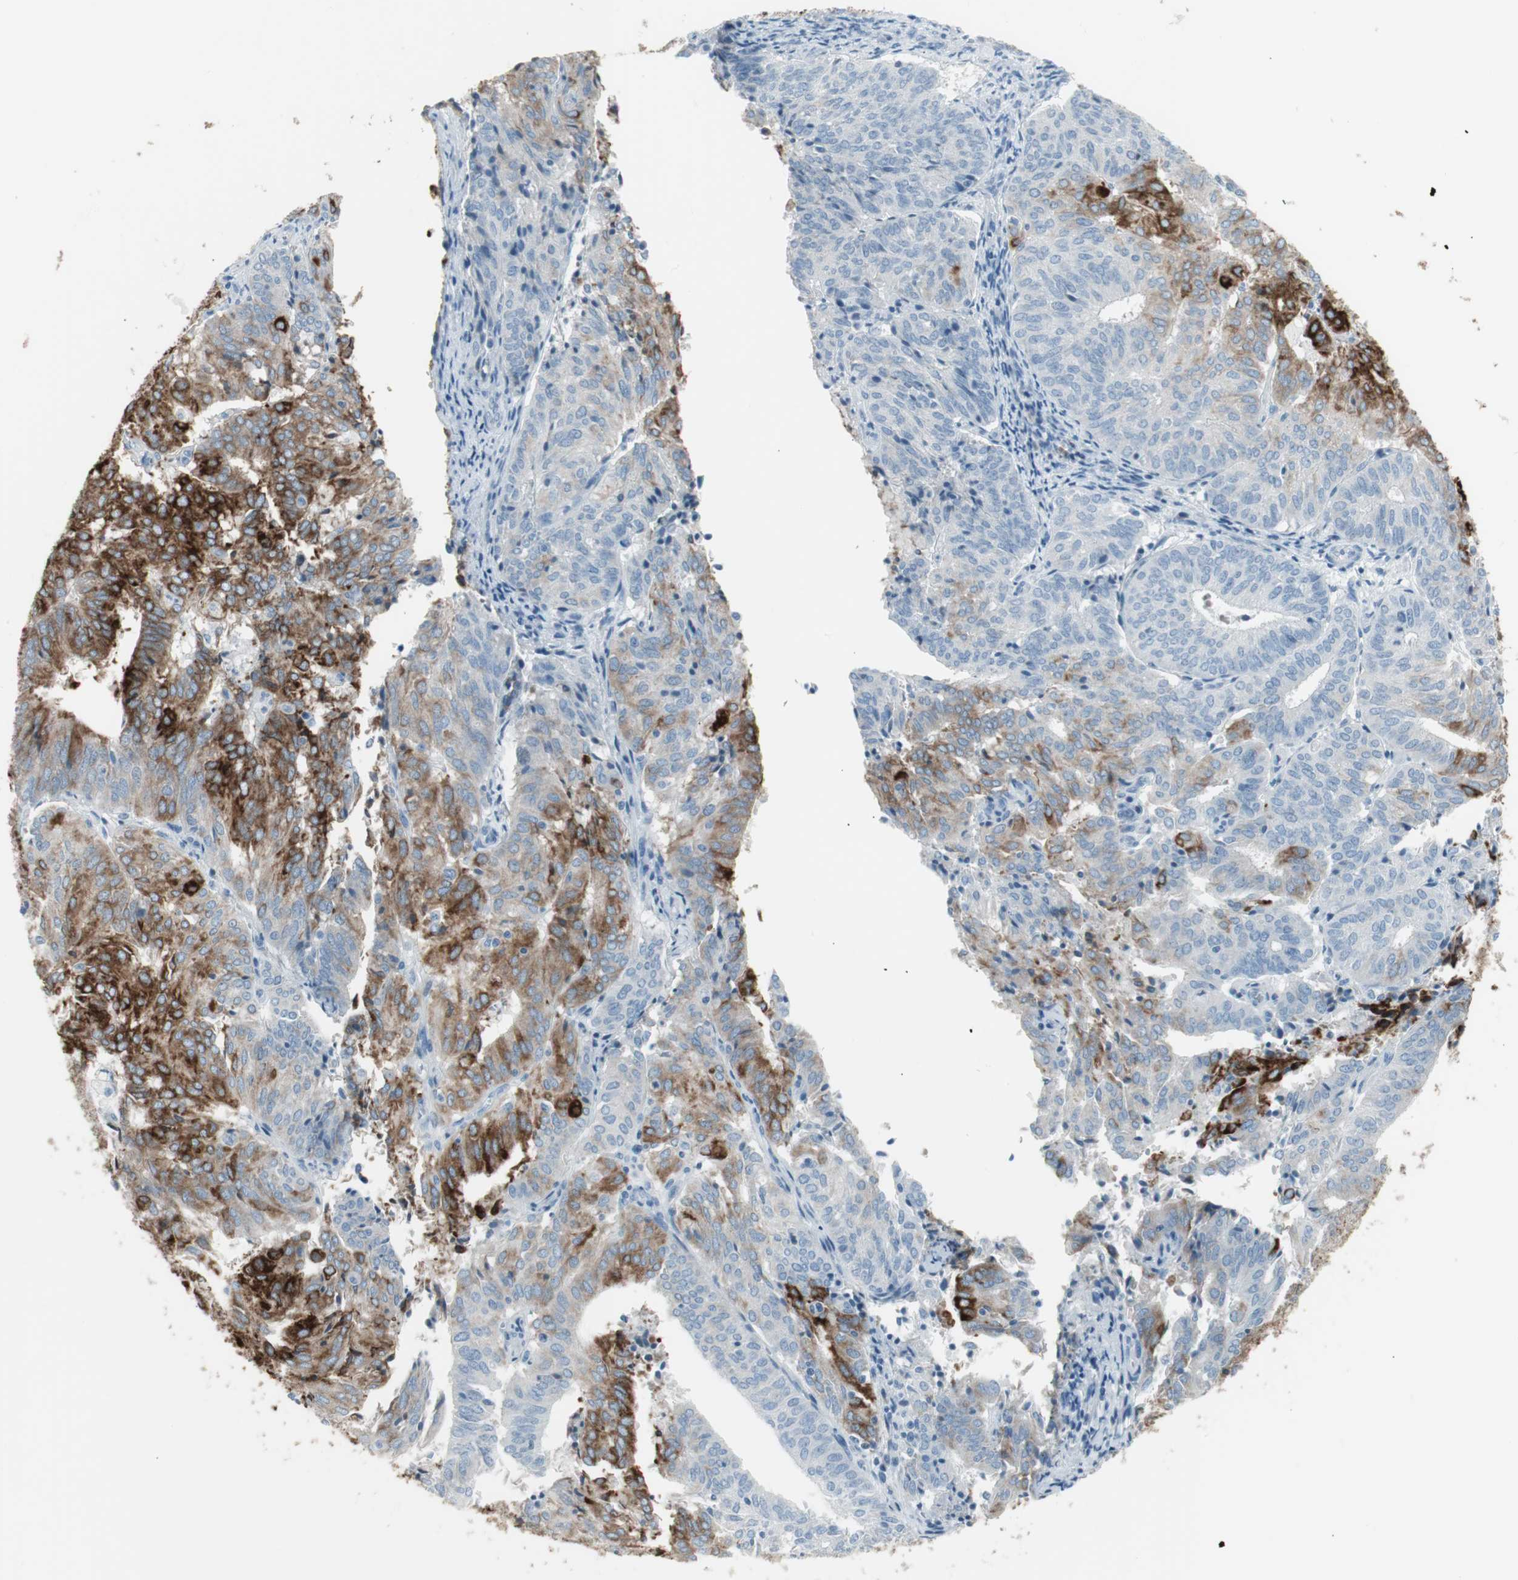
{"staining": {"intensity": "strong", "quantity": "25%-75%", "location": "cytoplasmic/membranous"}, "tissue": "endometrial cancer", "cell_type": "Tumor cells", "image_type": "cancer", "snomed": [{"axis": "morphology", "description": "Adenocarcinoma, NOS"}, {"axis": "topography", "description": "Uterus"}], "caption": "Protein expression analysis of endometrial cancer demonstrates strong cytoplasmic/membranous positivity in approximately 25%-75% of tumor cells.", "gene": "AGR2", "patient": {"sex": "female", "age": 60}}